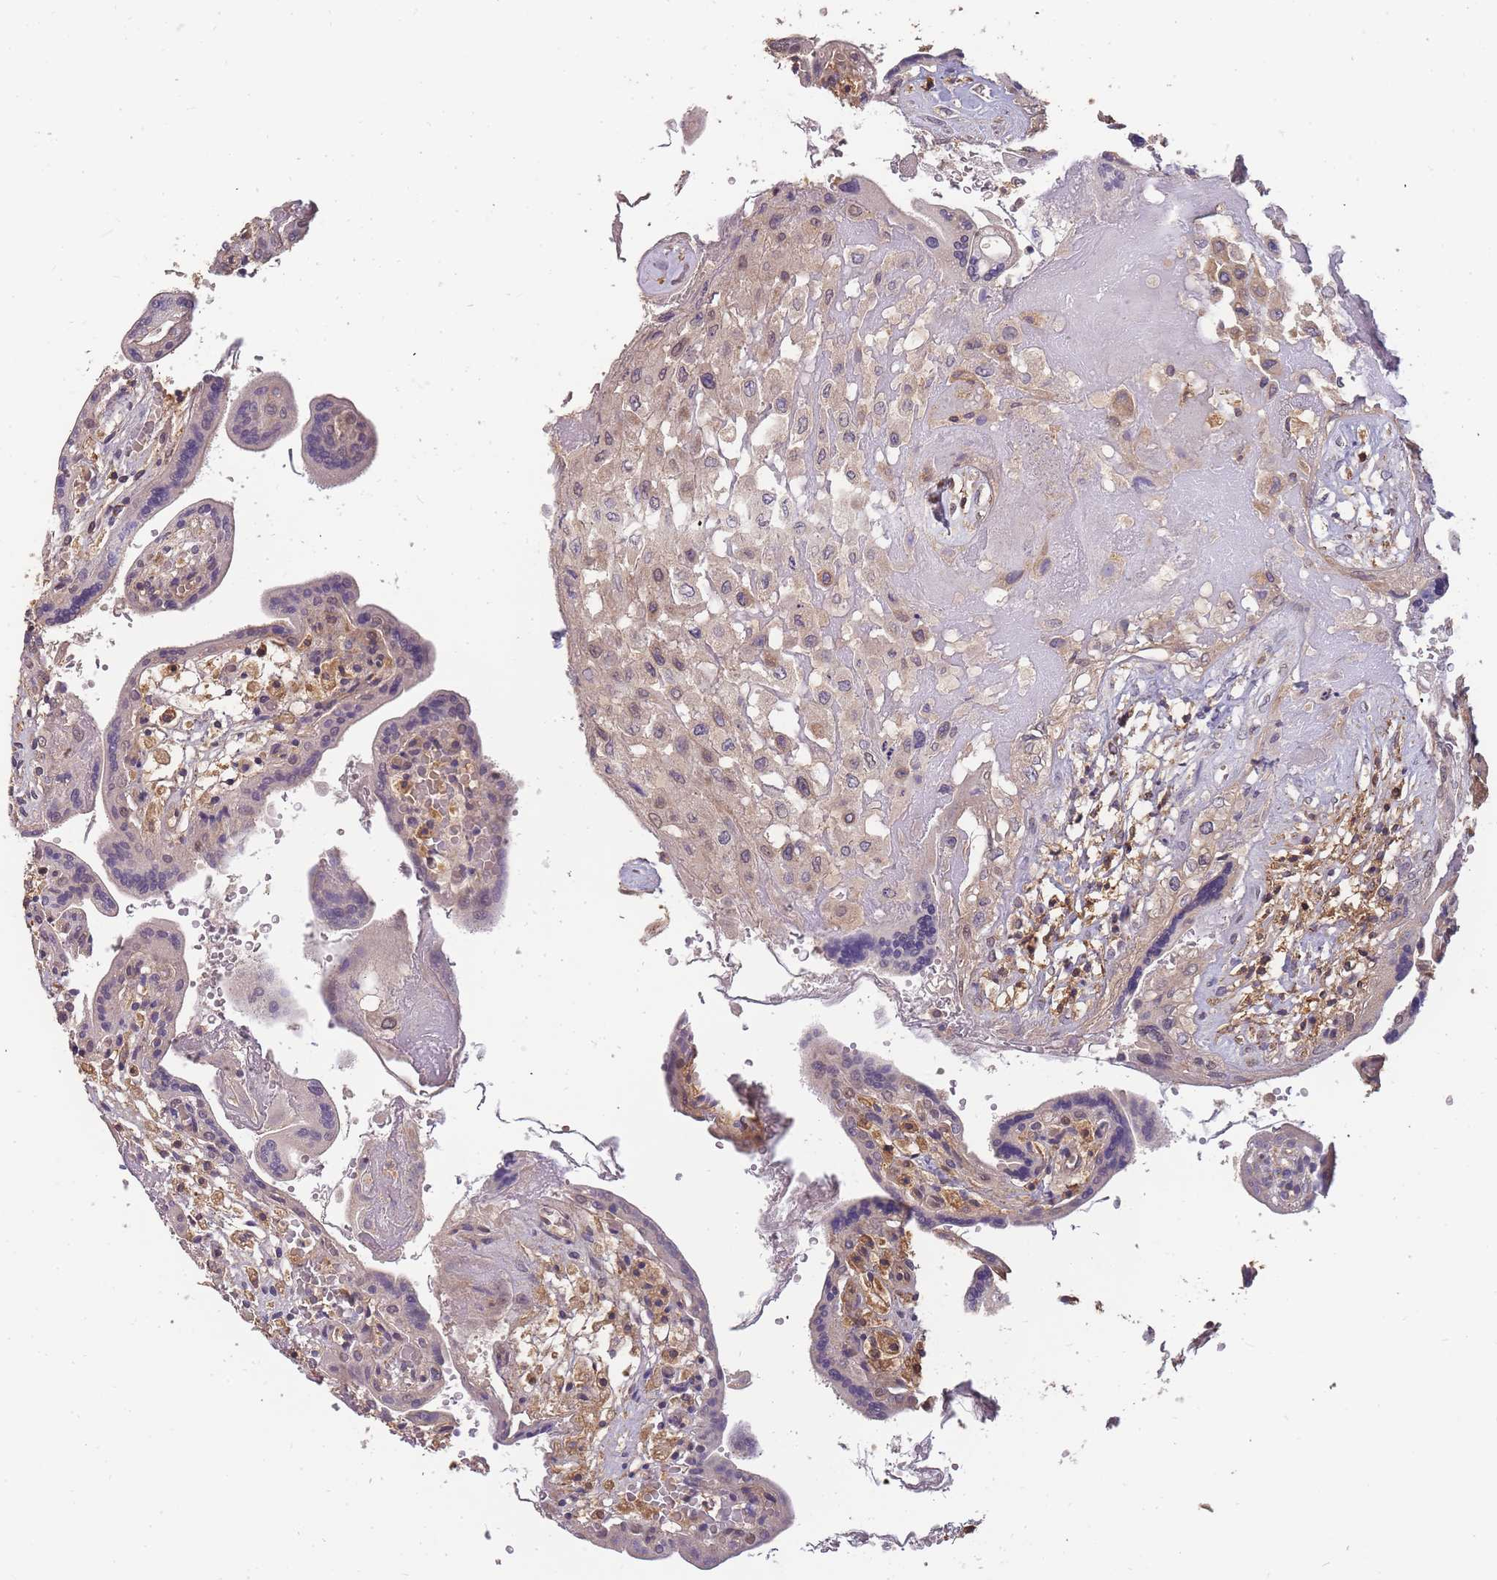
{"staining": {"intensity": "weak", "quantity": ">75%", "location": "cytoplasmic/membranous"}, "tissue": "placenta", "cell_type": "Decidual cells", "image_type": "normal", "snomed": [{"axis": "morphology", "description": "Normal tissue, NOS"}, {"axis": "topography", "description": "Placenta"}], "caption": "High-power microscopy captured an IHC photomicrograph of benign placenta, revealing weak cytoplasmic/membranous expression in about >75% of decidual cells. (brown staining indicates protein expression, while blue staining denotes nuclei).", "gene": "CDKN2AIPNL", "patient": {"sex": "female", "age": 37}}